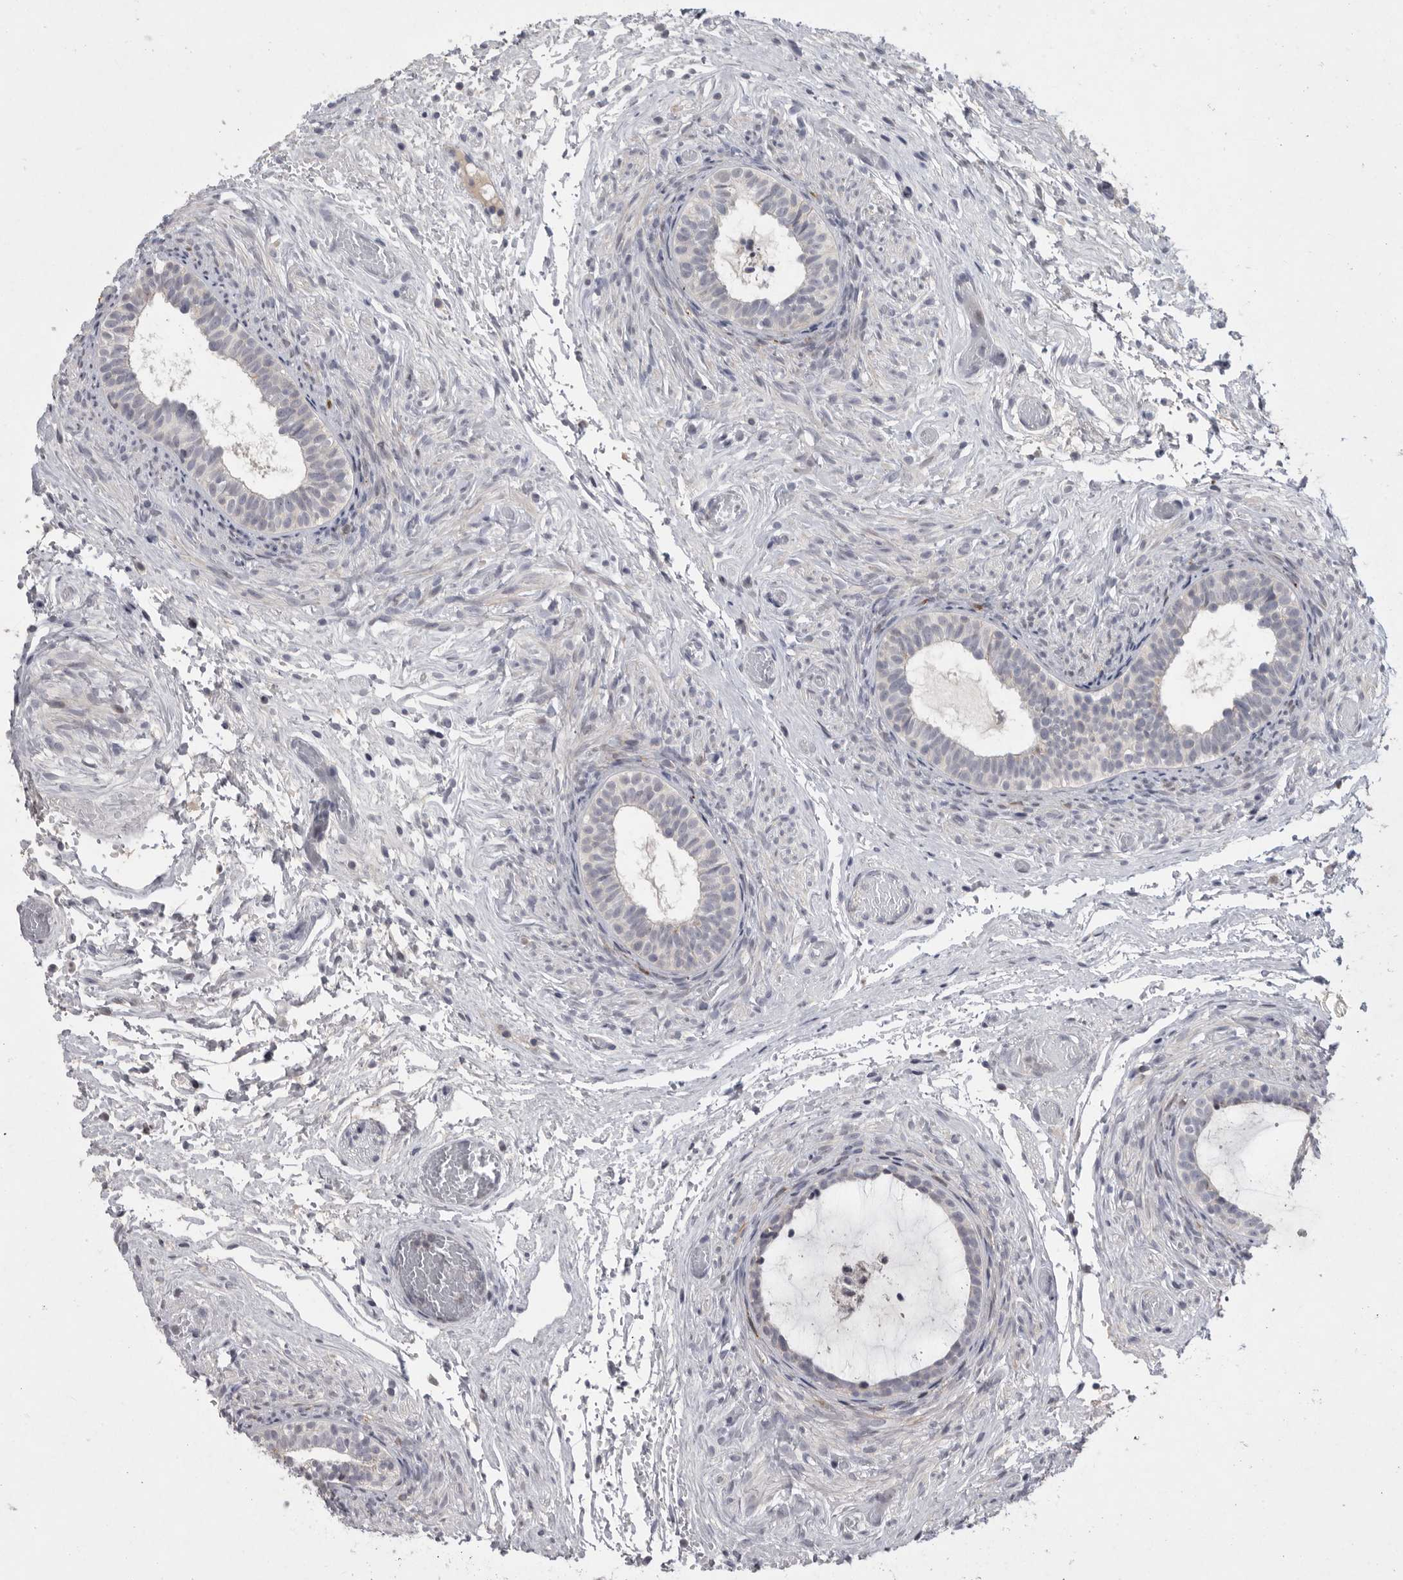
{"staining": {"intensity": "moderate", "quantity": "25%-75%", "location": "cytoplasmic/membranous"}, "tissue": "epididymis", "cell_type": "Glandular cells", "image_type": "normal", "snomed": [{"axis": "morphology", "description": "Normal tissue, NOS"}, {"axis": "topography", "description": "Epididymis"}], "caption": "This is an image of immunohistochemistry staining of normal epididymis, which shows moderate positivity in the cytoplasmic/membranous of glandular cells.", "gene": "MAN2A1", "patient": {"sex": "male", "age": 5}}